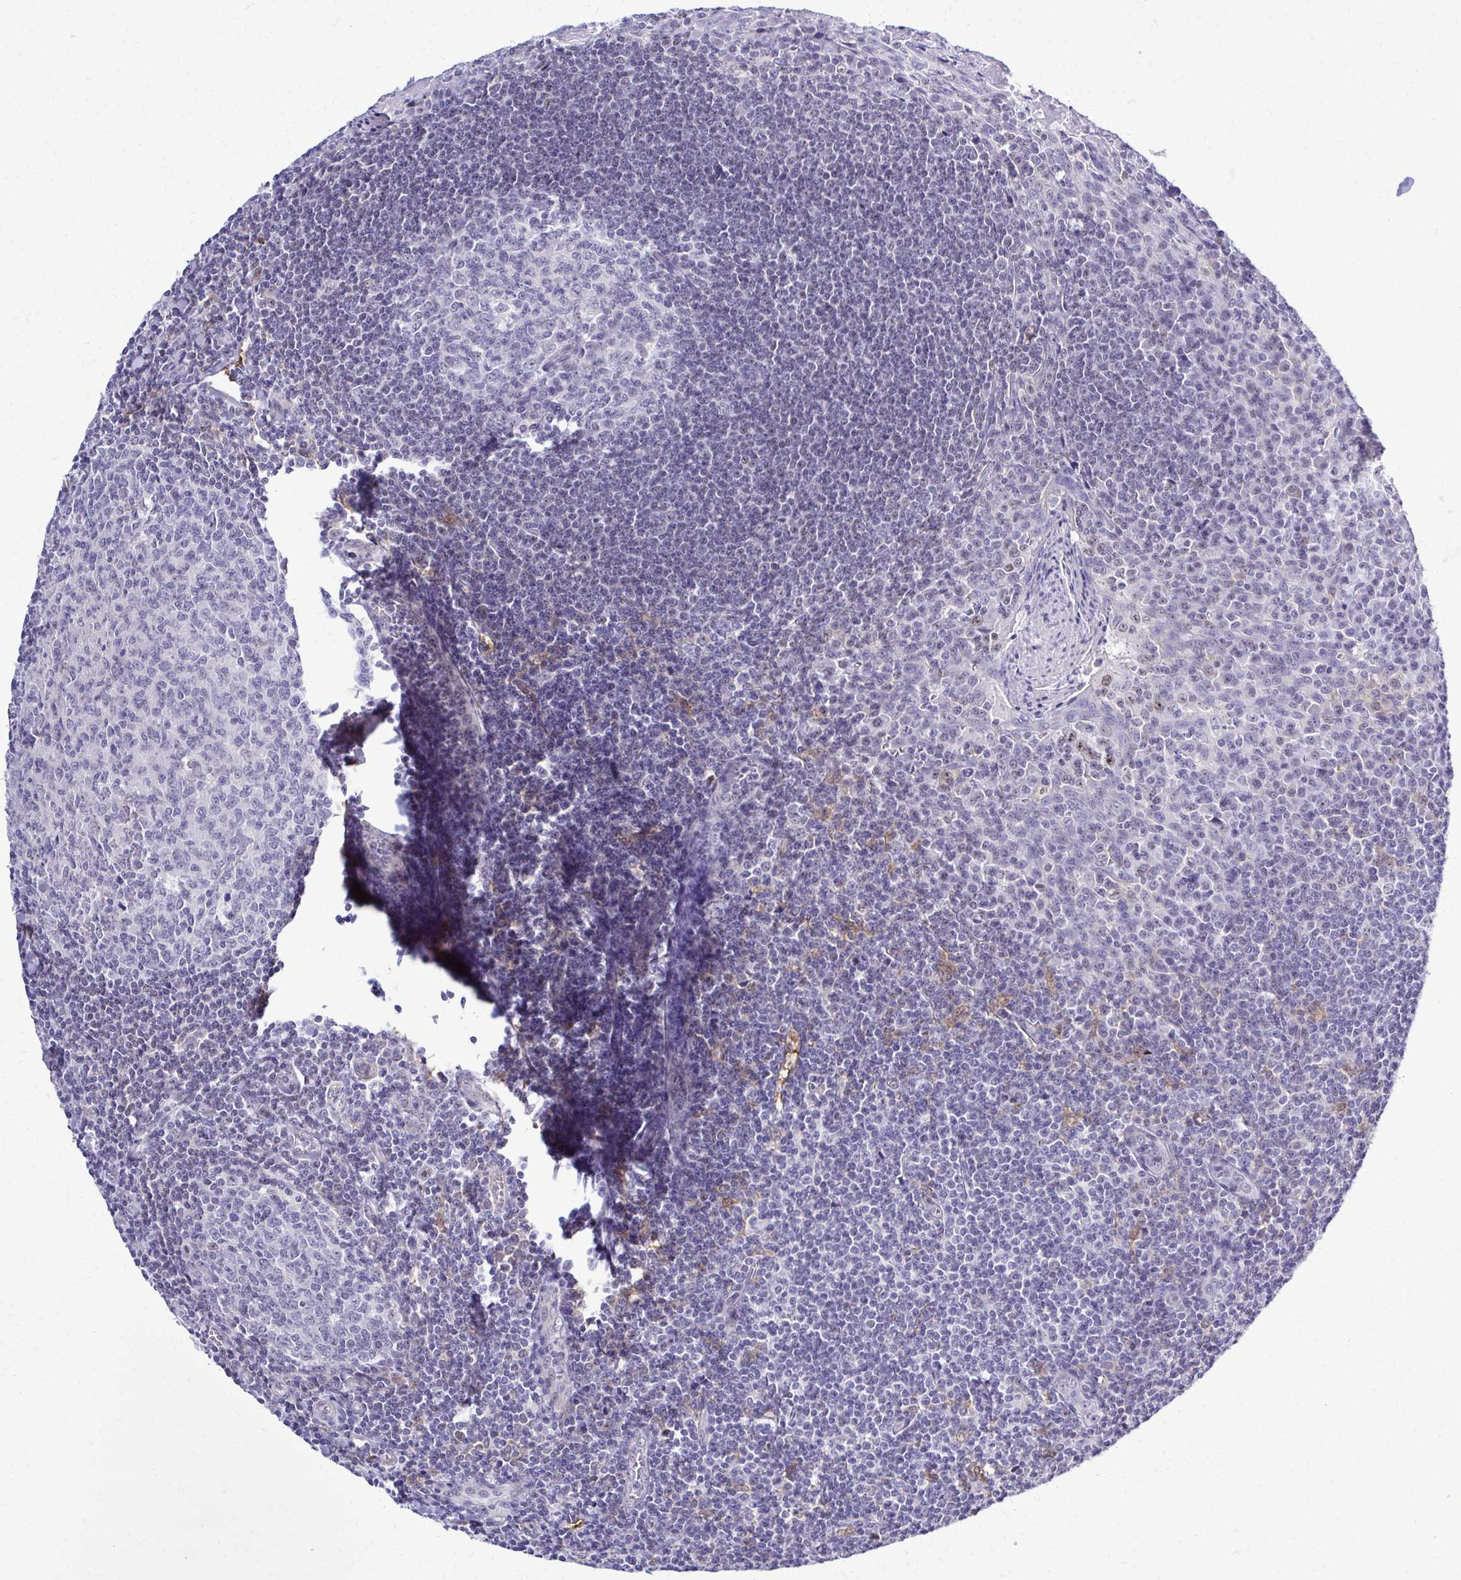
{"staining": {"intensity": "negative", "quantity": "none", "location": "none"}, "tissue": "tonsil", "cell_type": "Germinal center cells", "image_type": "normal", "snomed": [{"axis": "morphology", "description": "Normal tissue, NOS"}, {"axis": "topography", "description": "Tonsil"}], "caption": "This is an IHC histopathology image of benign human tonsil. There is no staining in germinal center cells.", "gene": "RASL11B", "patient": {"sex": "male", "age": 27}}